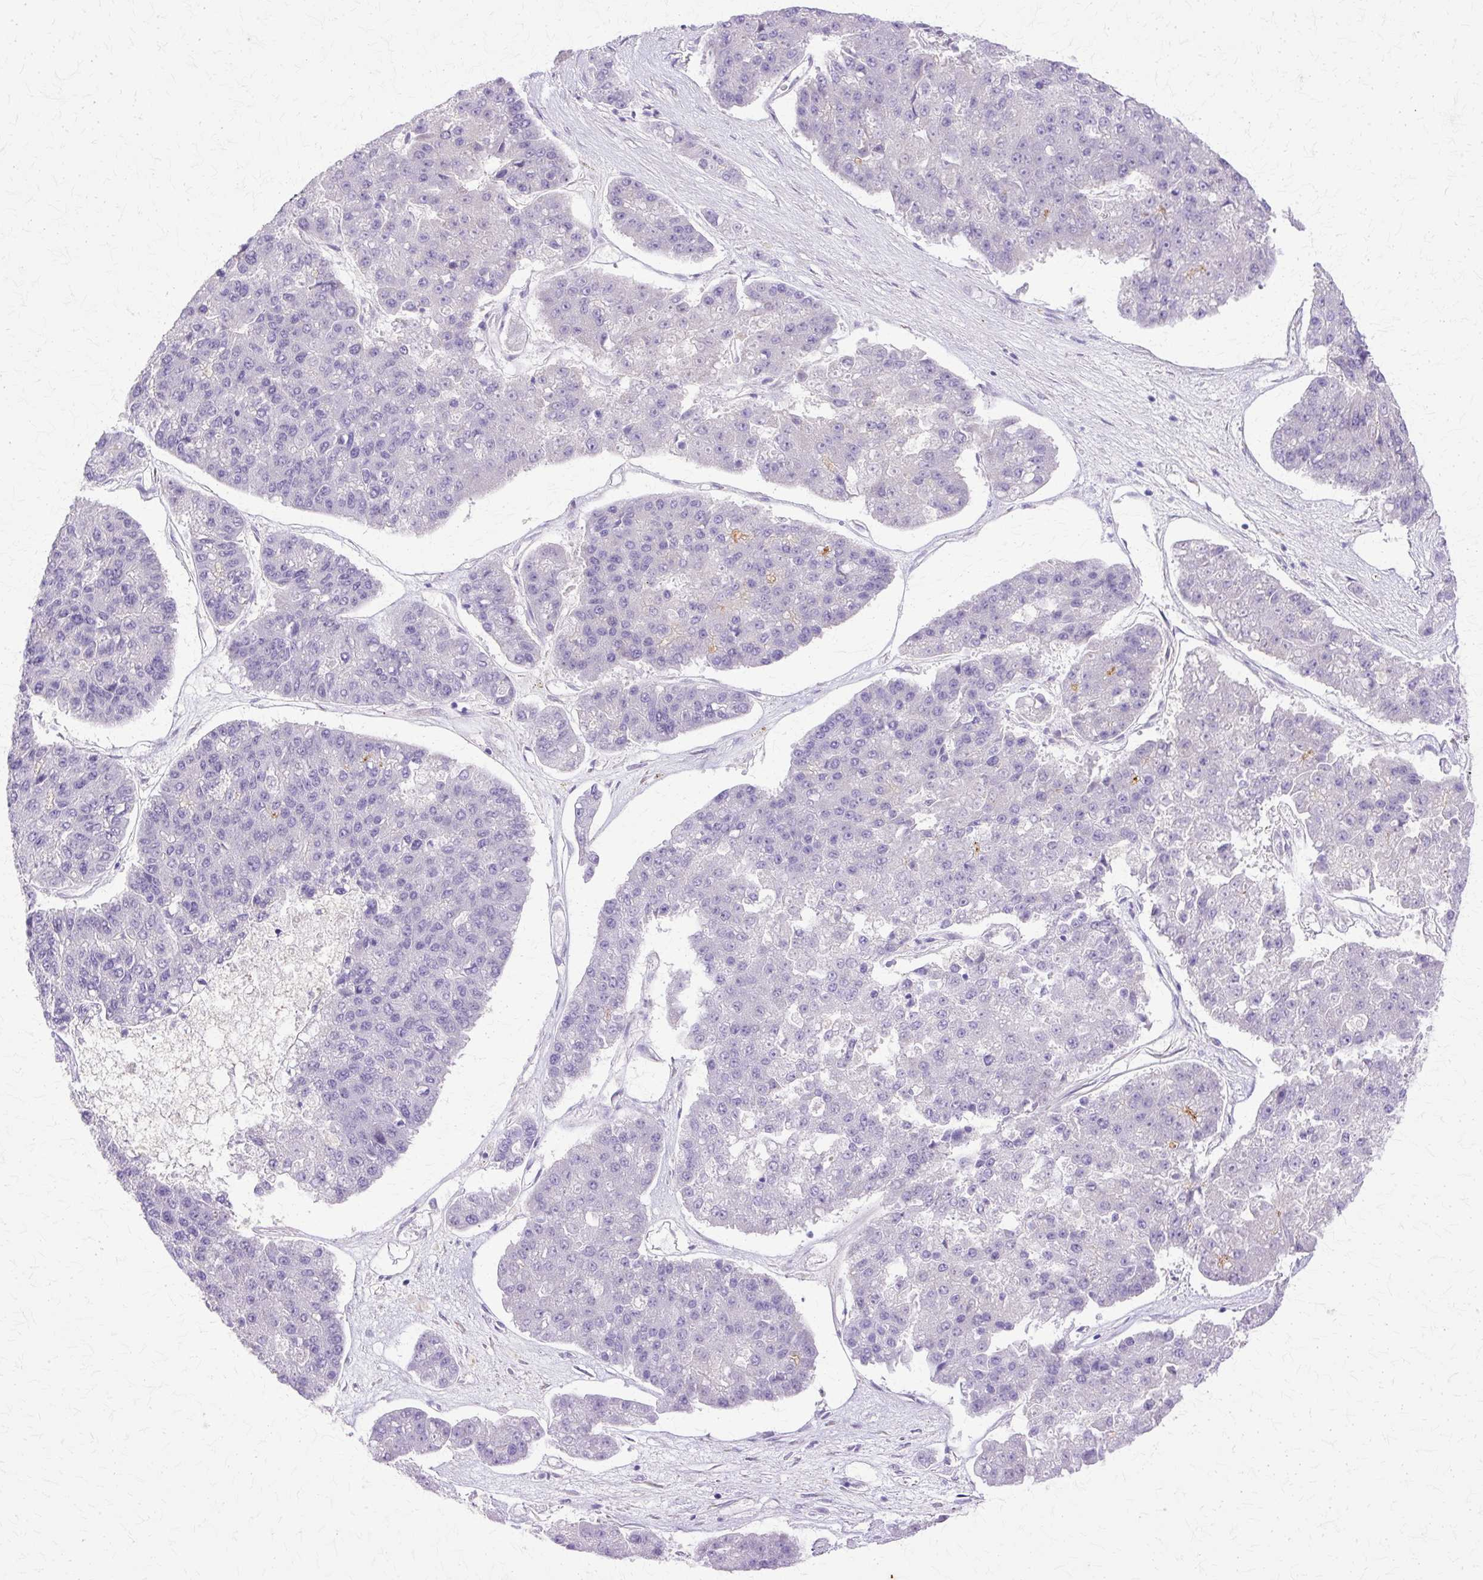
{"staining": {"intensity": "negative", "quantity": "none", "location": "none"}, "tissue": "pancreatic cancer", "cell_type": "Tumor cells", "image_type": "cancer", "snomed": [{"axis": "morphology", "description": "Adenocarcinoma, NOS"}, {"axis": "topography", "description": "Pancreas"}], "caption": "Tumor cells are negative for protein expression in human adenocarcinoma (pancreatic).", "gene": "TBC1D3G", "patient": {"sex": "male", "age": 50}}